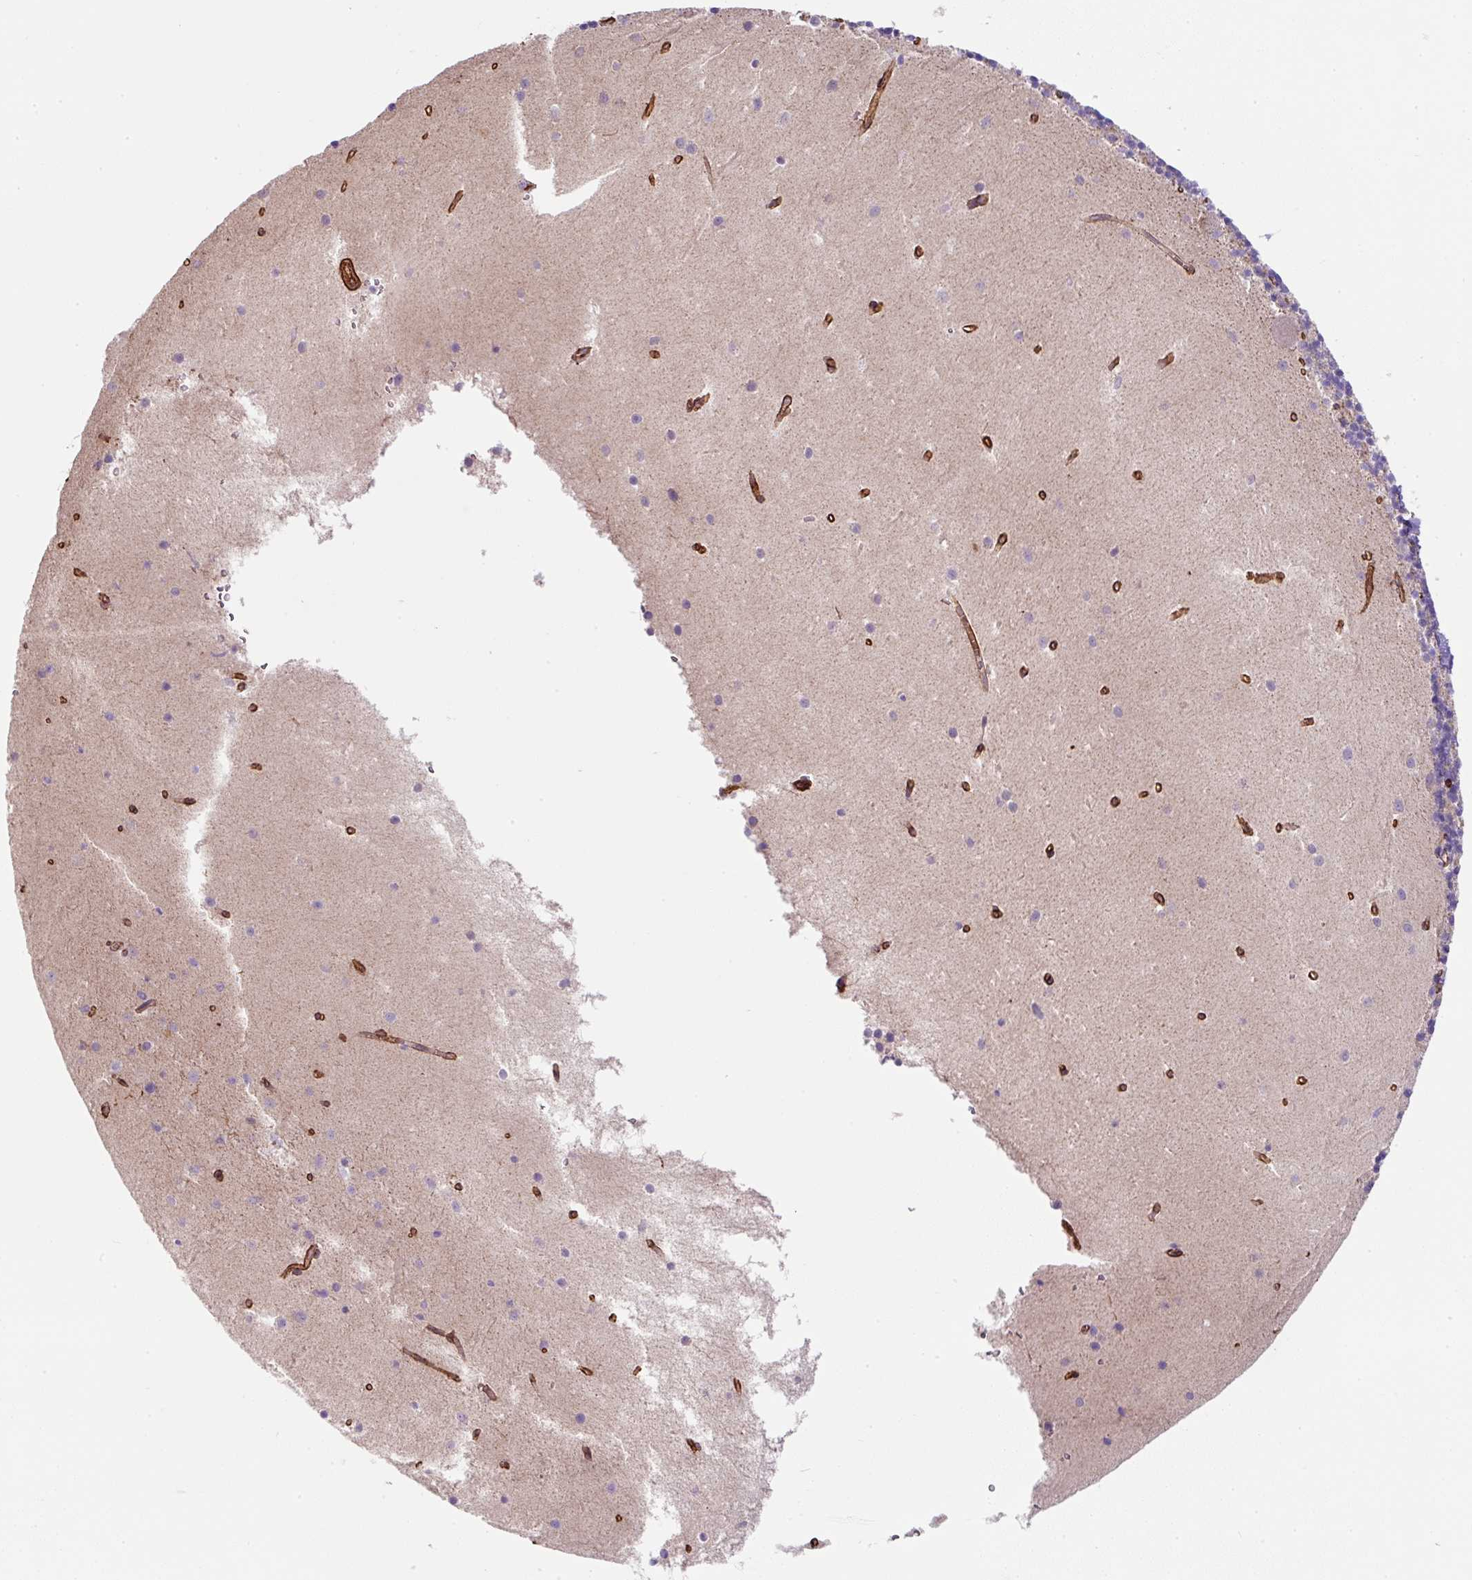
{"staining": {"intensity": "weak", "quantity": "25%-75%", "location": "cytoplasmic/membranous"}, "tissue": "cerebellum", "cell_type": "Cells in granular layer", "image_type": "normal", "snomed": [{"axis": "morphology", "description": "Normal tissue, NOS"}, {"axis": "topography", "description": "Cerebellum"}], "caption": "A photomicrograph of human cerebellum stained for a protein shows weak cytoplasmic/membranous brown staining in cells in granular layer.", "gene": "ANKUB1", "patient": {"sex": "male", "age": 54}}